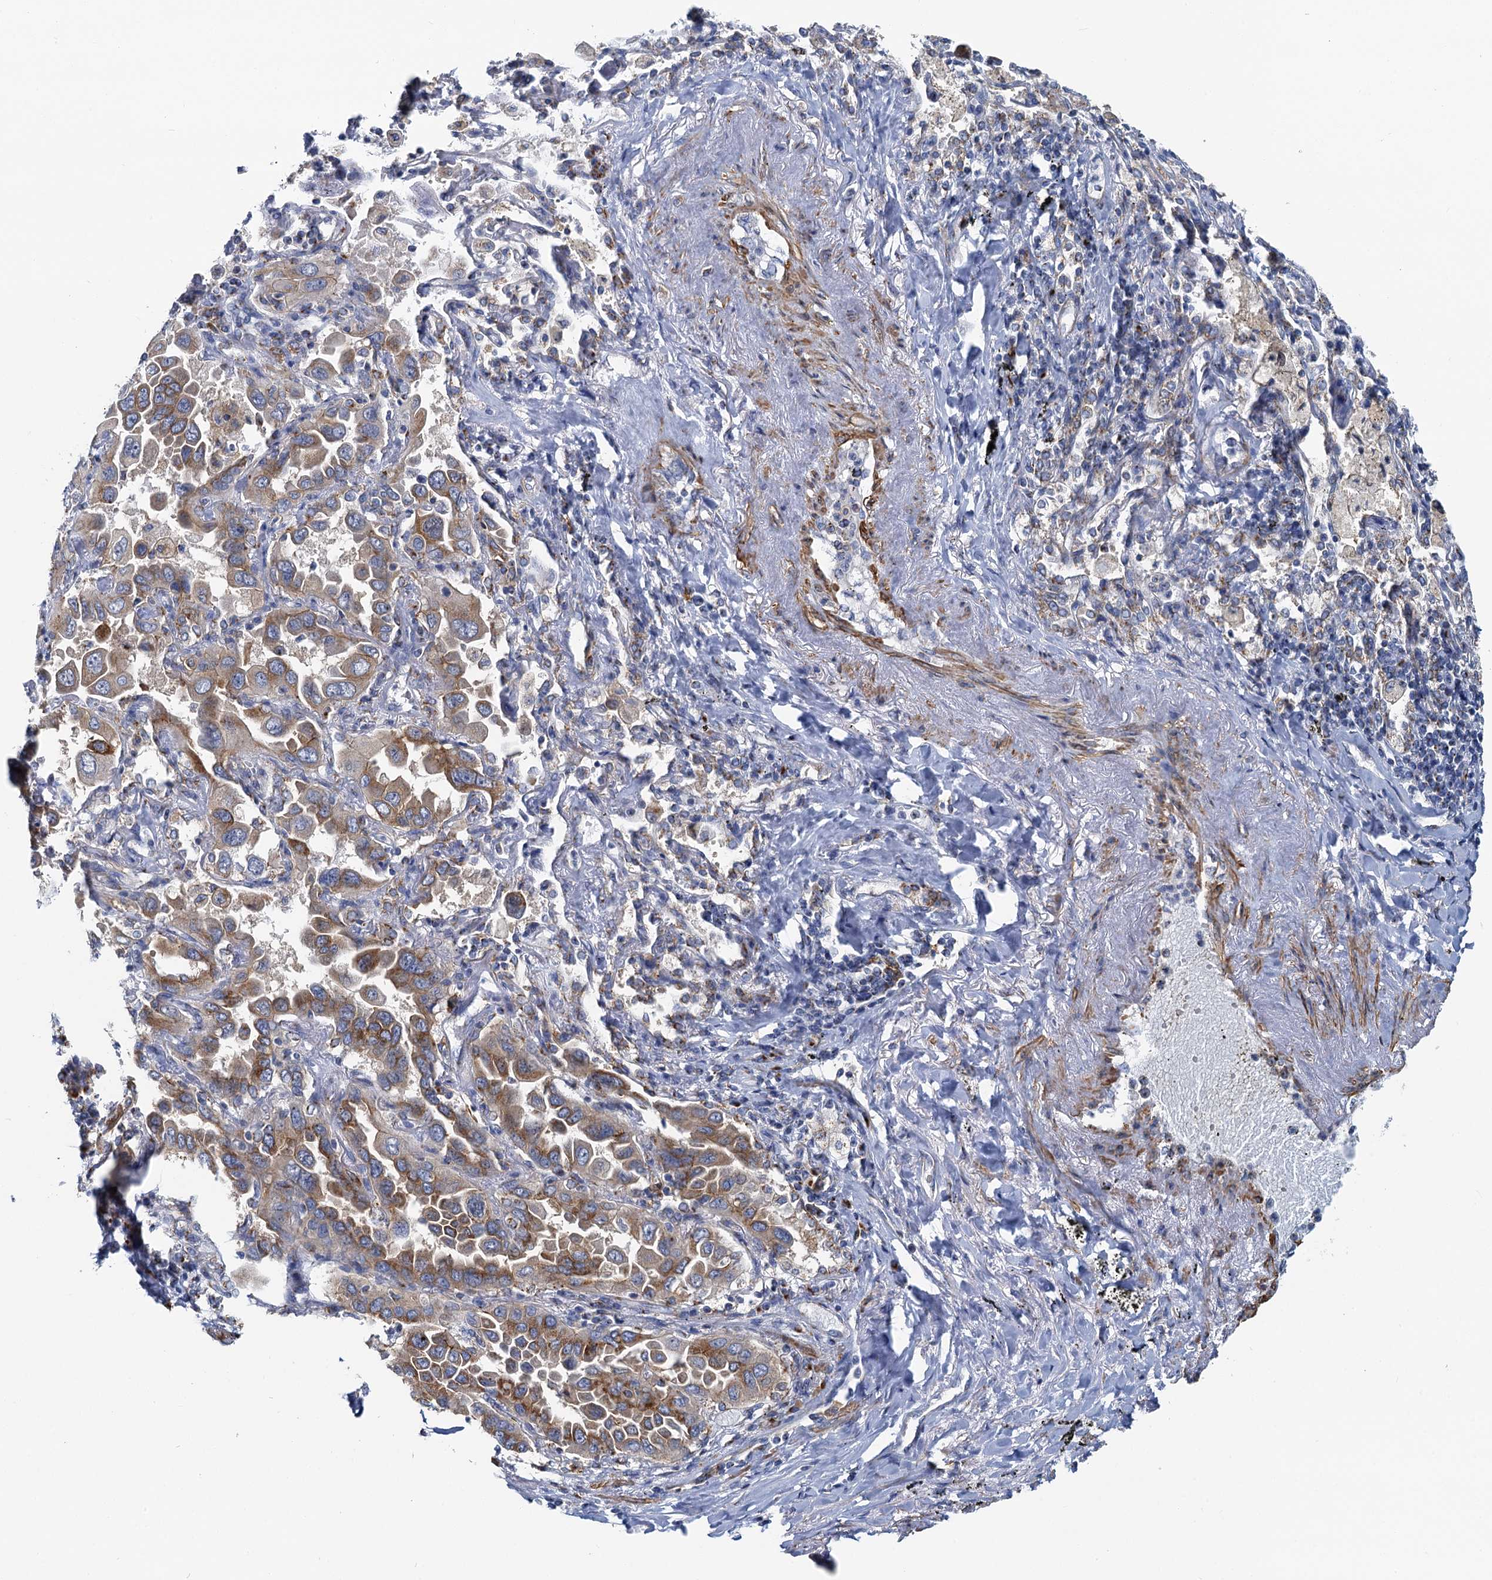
{"staining": {"intensity": "moderate", "quantity": ">75%", "location": "cytoplasmic/membranous"}, "tissue": "lung cancer", "cell_type": "Tumor cells", "image_type": "cancer", "snomed": [{"axis": "morphology", "description": "Adenocarcinoma, NOS"}, {"axis": "topography", "description": "Lung"}], "caption": "This is an image of IHC staining of lung adenocarcinoma, which shows moderate positivity in the cytoplasmic/membranous of tumor cells.", "gene": "BET1L", "patient": {"sex": "male", "age": 64}}